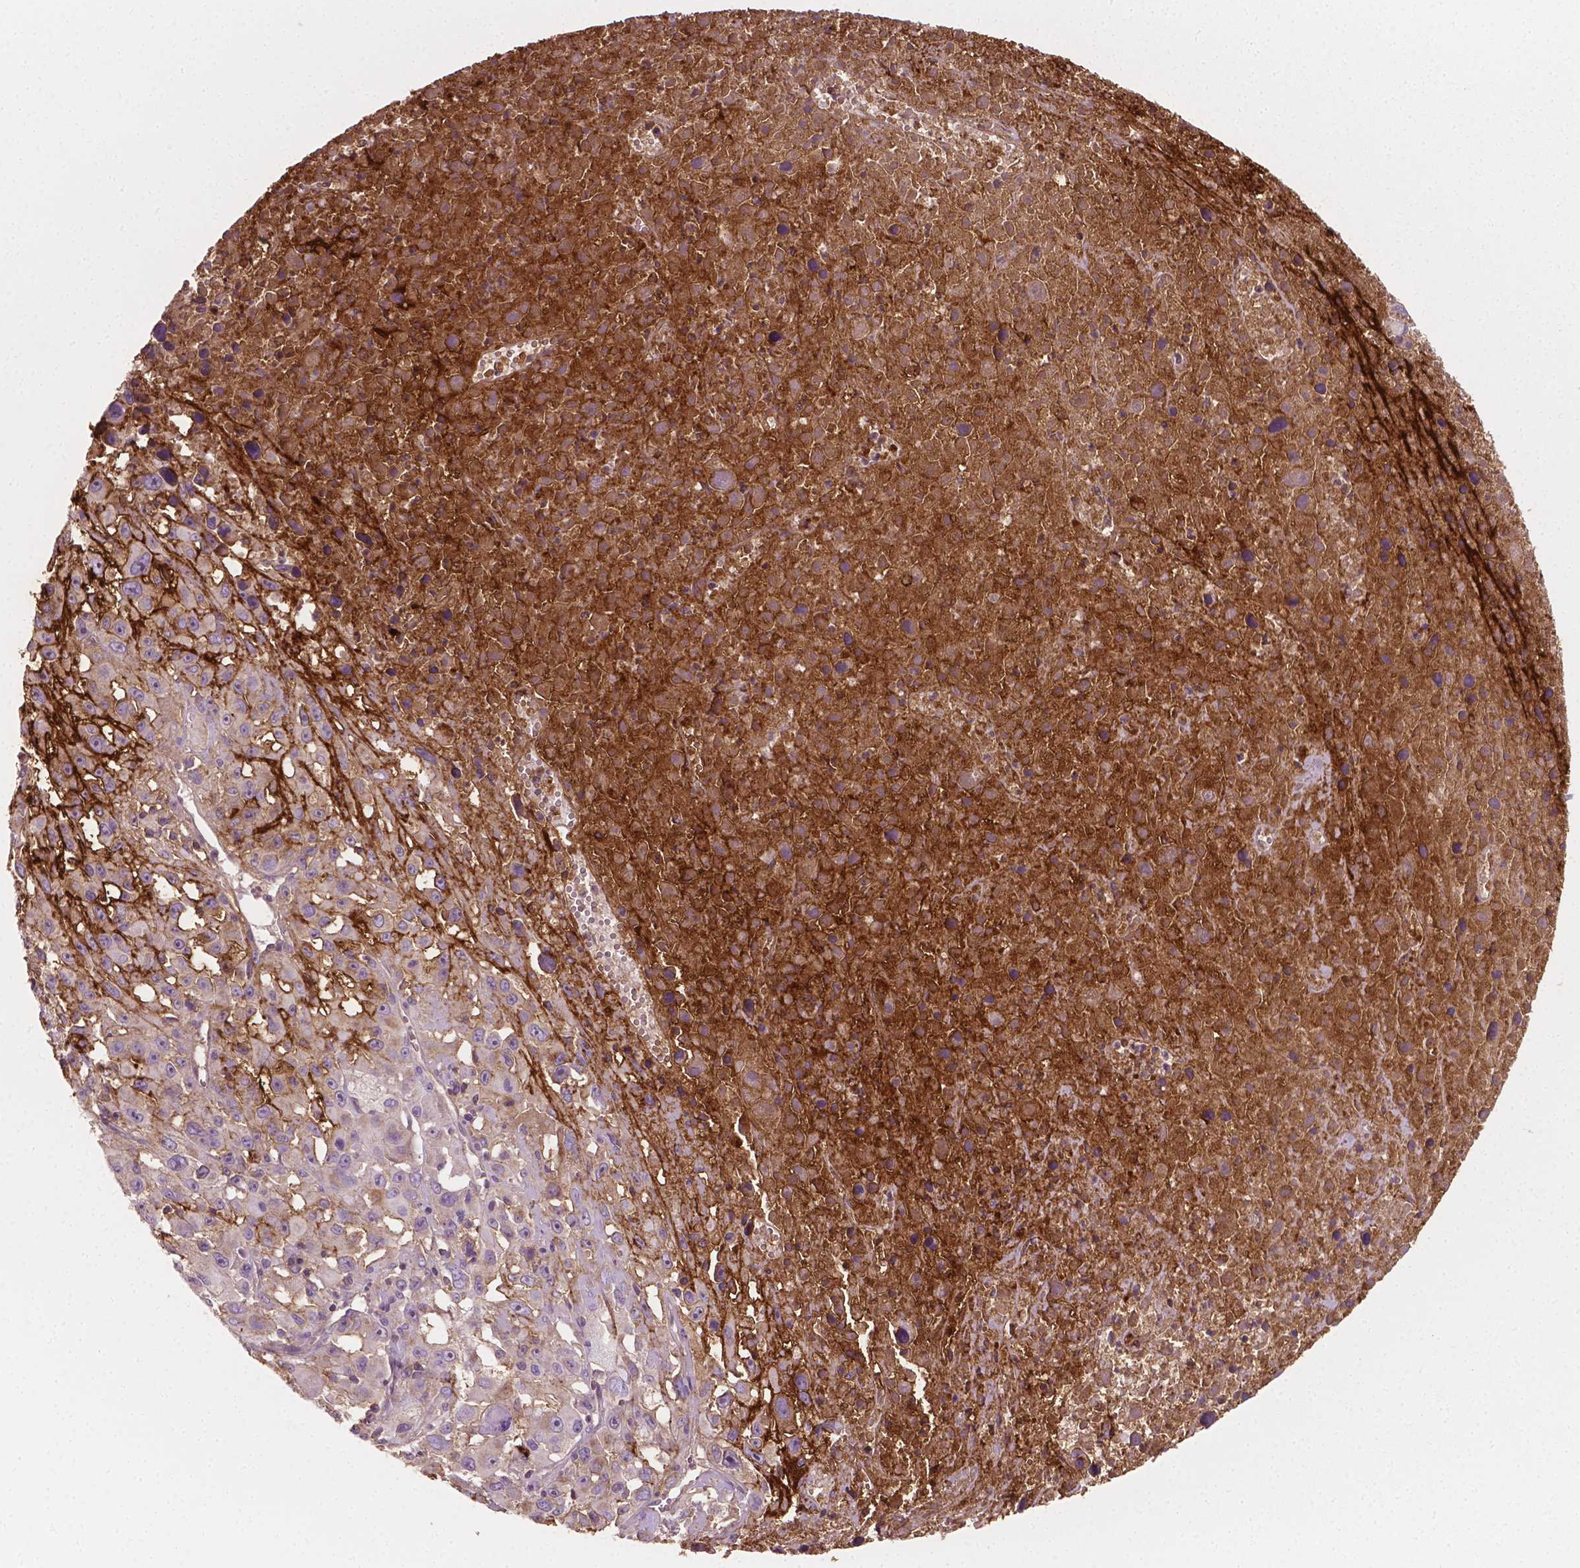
{"staining": {"intensity": "strong", "quantity": "<25%", "location": "cytoplasmic/membranous"}, "tissue": "melanoma", "cell_type": "Tumor cells", "image_type": "cancer", "snomed": [{"axis": "morphology", "description": "Malignant melanoma, Metastatic site"}, {"axis": "topography", "description": "Soft tissue"}], "caption": "Tumor cells display medium levels of strong cytoplasmic/membranous staining in about <25% of cells in malignant melanoma (metastatic site).", "gene": "PTX3", "patient": {"sex": "male", "age": 50}}